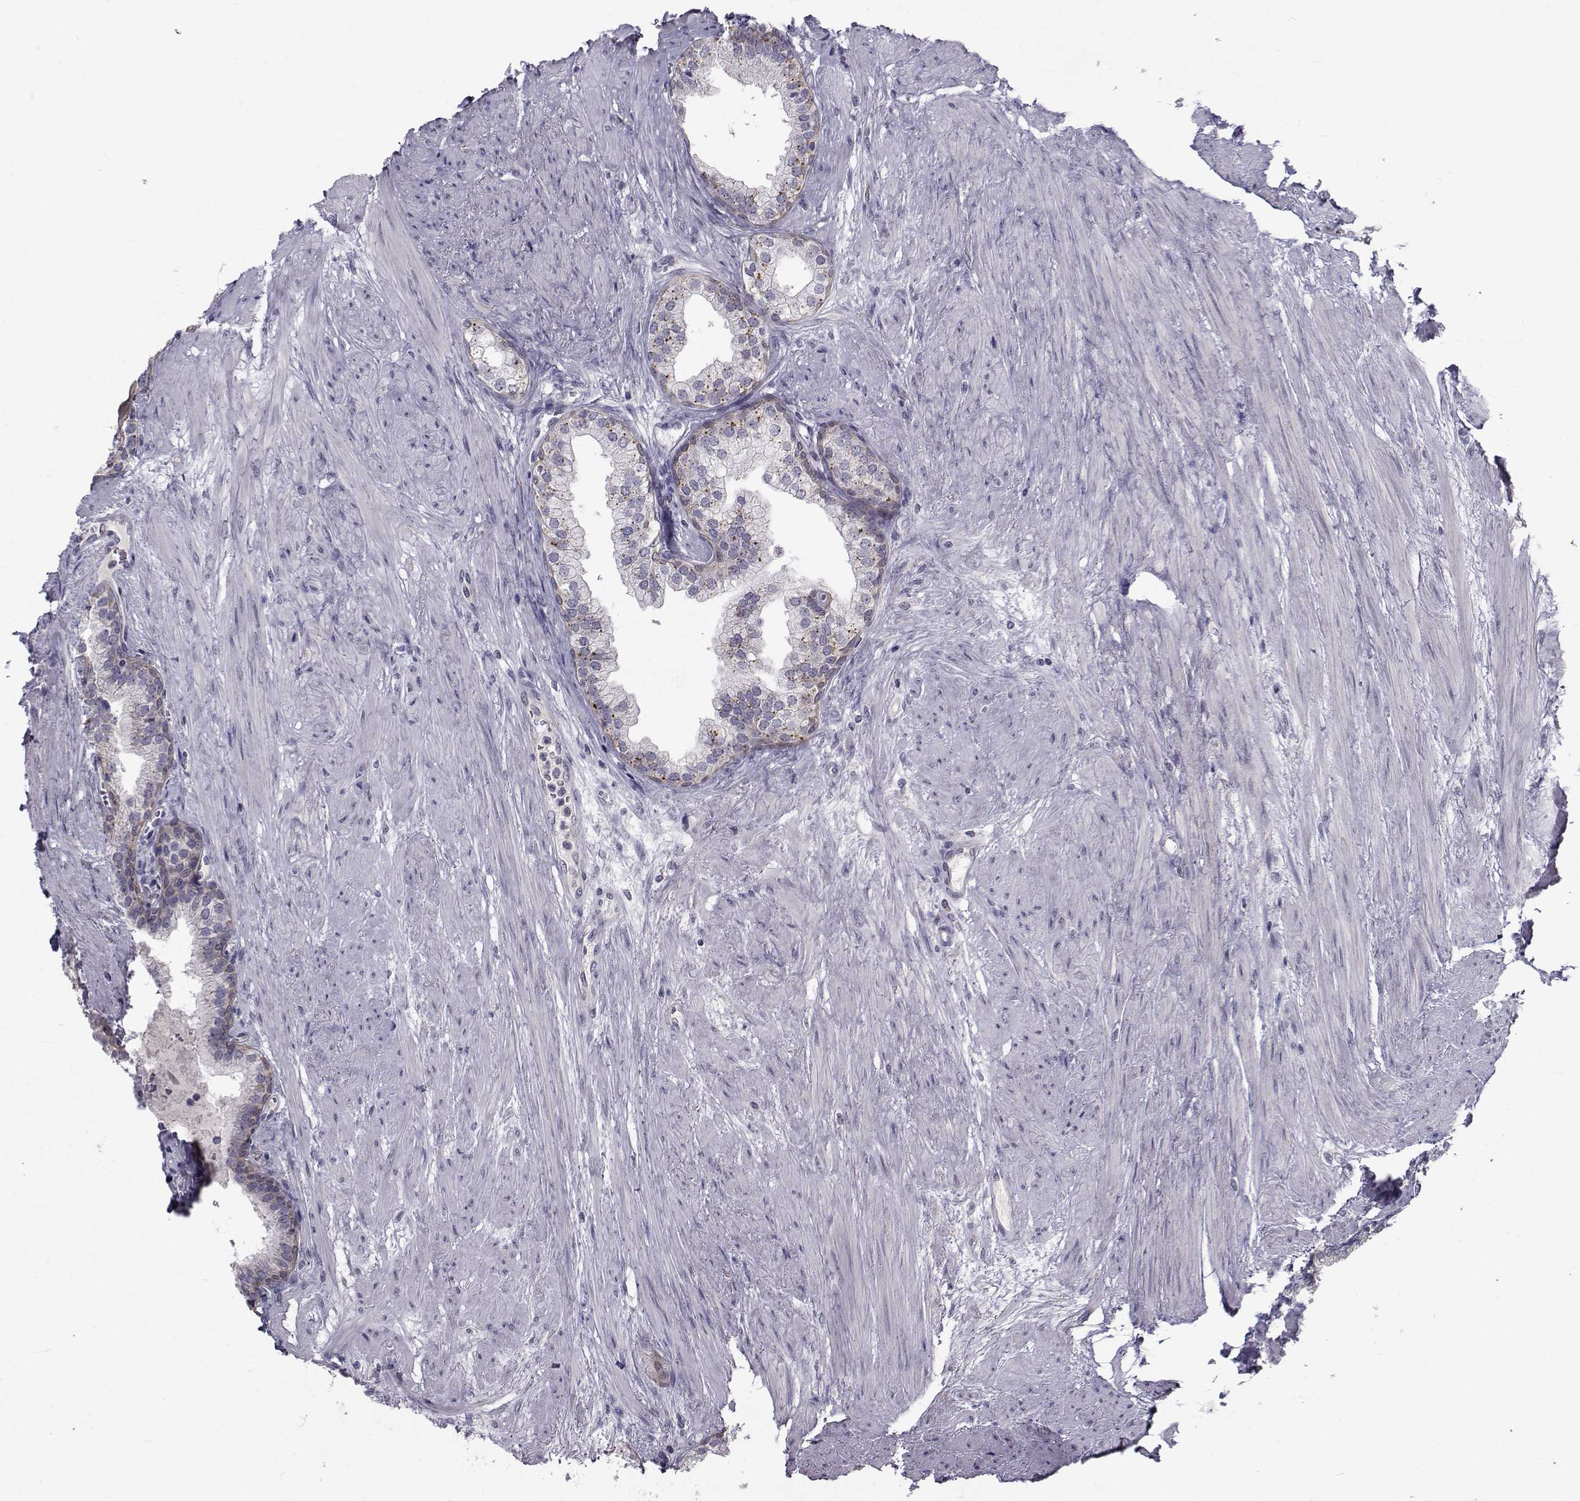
{"staining": {"intensity": "moderate", "quantity": "<25%", "location": "cytoplasmic/membranous"}, "tissue": "prostate cancer", "cell_type": "Tumor cells", "image_type": "cancer", "snomed": [{"axis": "morphology", "description": "Adenocarcinoma, NOS"}, {"axis": "topography", "description": "Prostate"}], "caption": "Immunohistochemical staining of human adenocarcinoma (prostate) exhibits low levels of moderate cytoplasmic/membranous protein expression in approximately <25% of tumor cells.", "gene": "ANGPT1", "patient": {"sex": "male", "age": 69}}